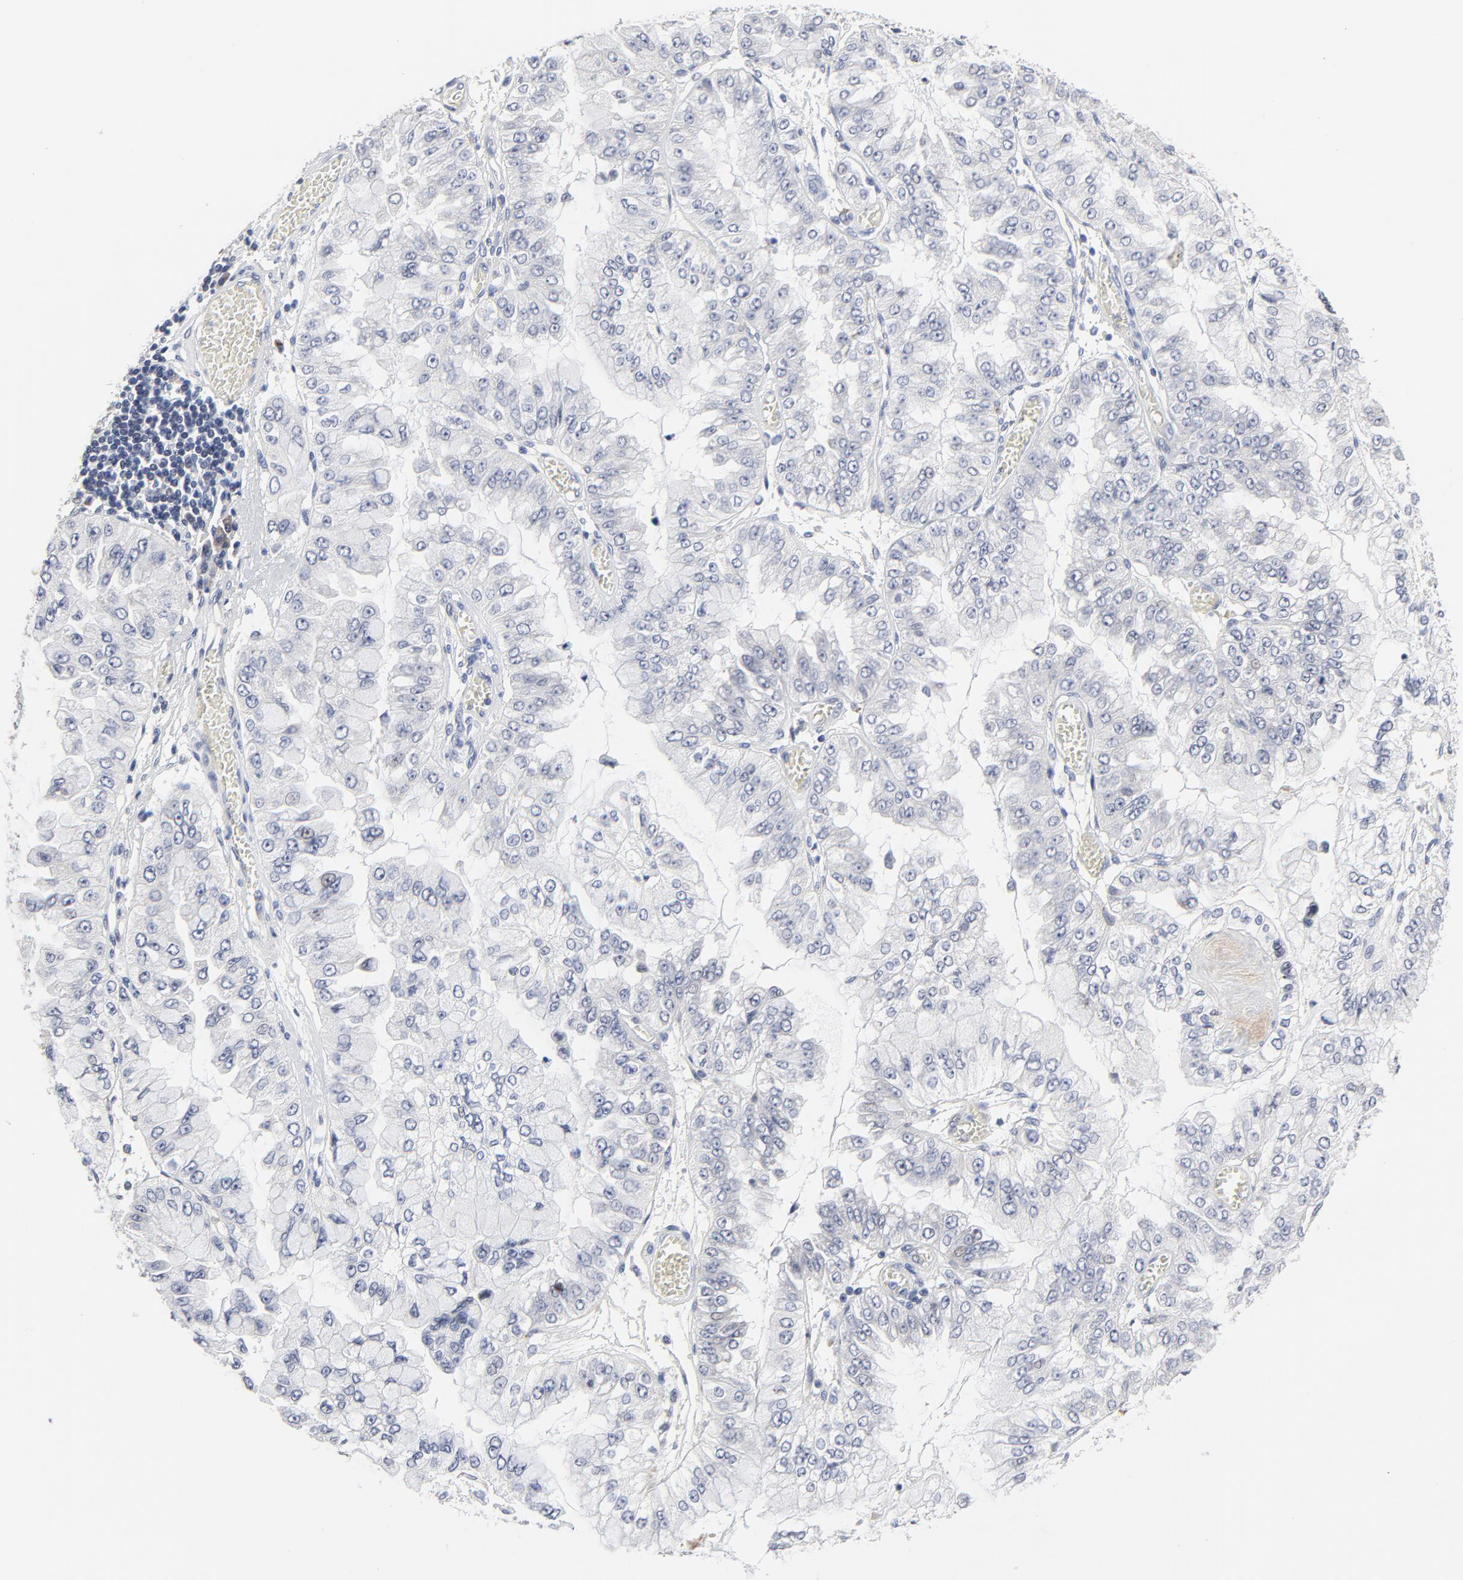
{"staining": {"intensity": "negative", "quantity": "none", "location": "none"}, "tissue": "liver cancer", "cell_type": "Tumor cells", "image_type": "cancer", "snomed": [{"axis": "morphology", "description": "Cholangiocarcinoma"}, {"axis": "topography", "description": "Liver"}], "caption": "Liver cancer (cholangiocarcinoma) was stained to show a protein in brown. There is no significant staining in tumor cells. (Immunohistochemistry (ihc), brightfield microscopy, high magnification).", "gene": "NLGN3", "patient": {"sex": "female", "age": 79}}